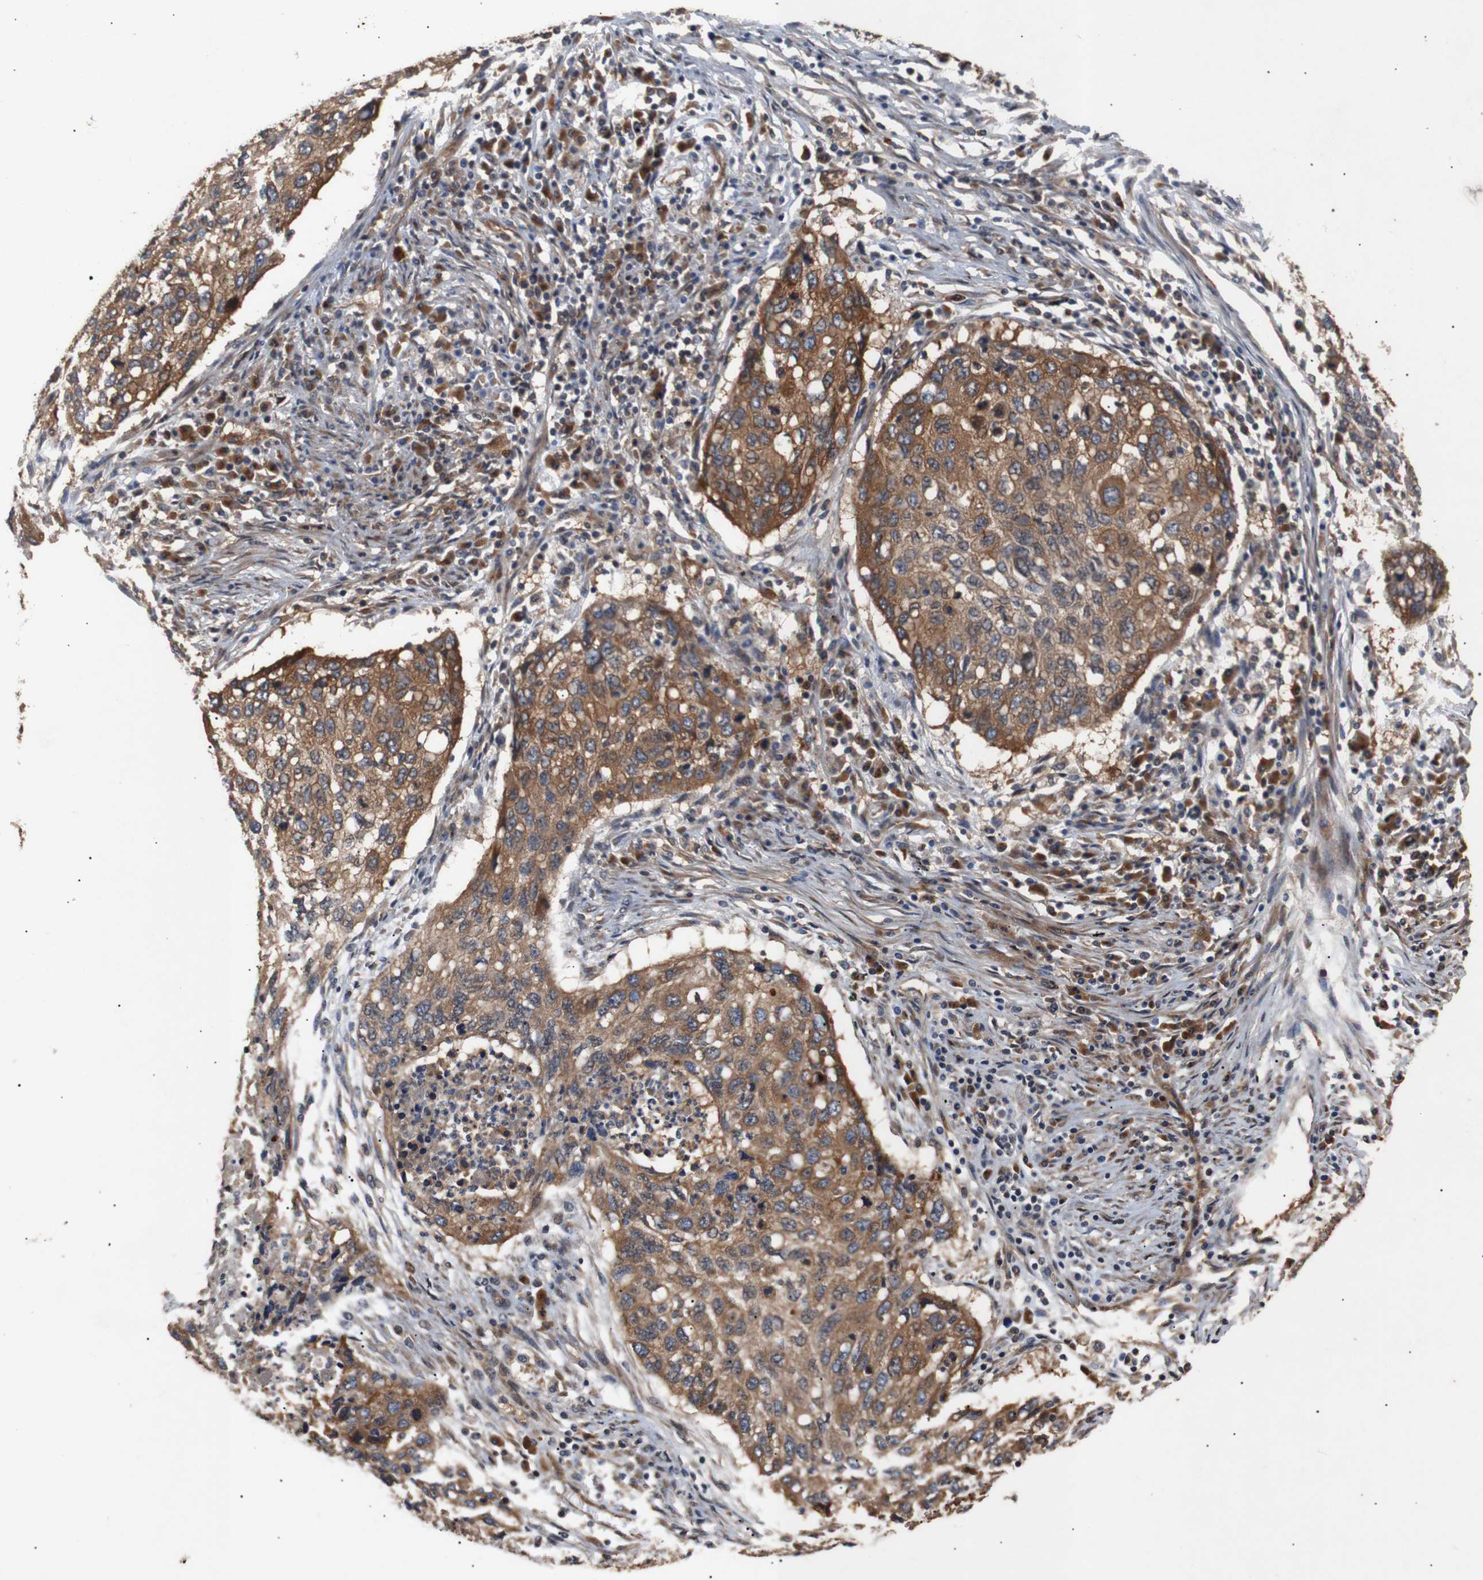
{"staining": {"intensity": "moderate", "quantity": ">75%", "location": "cytoplasmic/membranous"}, "tissue": "lung cancer", "cell_type": "Tumor cells", "image_type": "cancer", "snomed": [{"axis": "morphology", "description": "Squamous cell carcinoma, NOS"}, {"axis": "topography", "description": "Lung"}], "caption": "This is an image of IHC staining of lung squamous cell carcinoma, which shows moderate staining in the cytoplasmic/membranous of tumor cells.", "gene": "PAWR", "patient": {"sex": "female", "age": 63}}